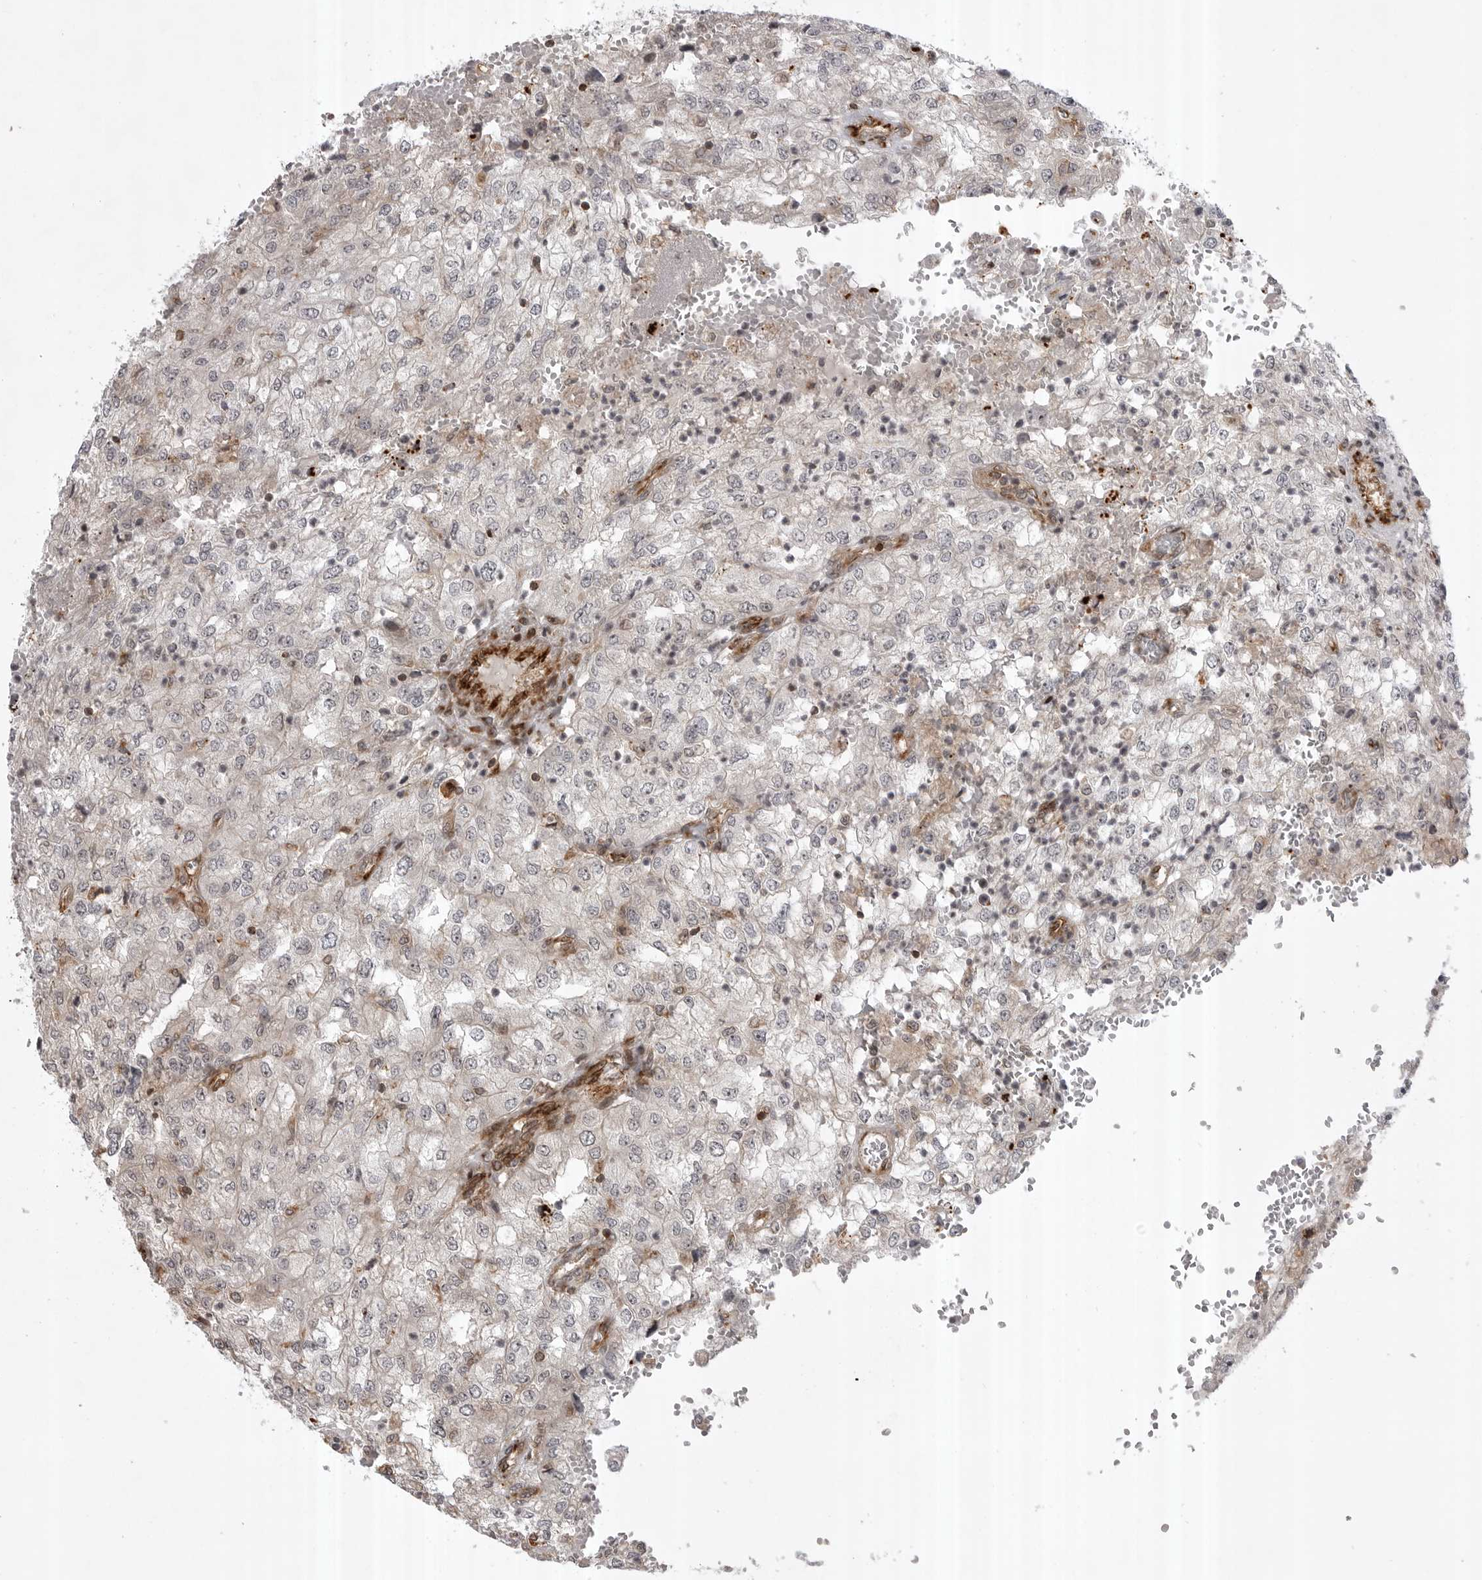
{"staining": {"intensity": "negative", "quantity": "none", "location": "none"}, "tissue": "renal cancer", "cell_type": "Tumor cells", "image_type": "cancer", "snomed": [{"axis": "morphology", "description": "Adenocarcinoma, NOS"}, {"axis": "topography", "description": "Kidney"}], "caption": "An image of human renal adenocarcinoma is negative for staining in tumor cells.", "gene": "ABL1", "patient": {"sex": "female", "age": 54}}